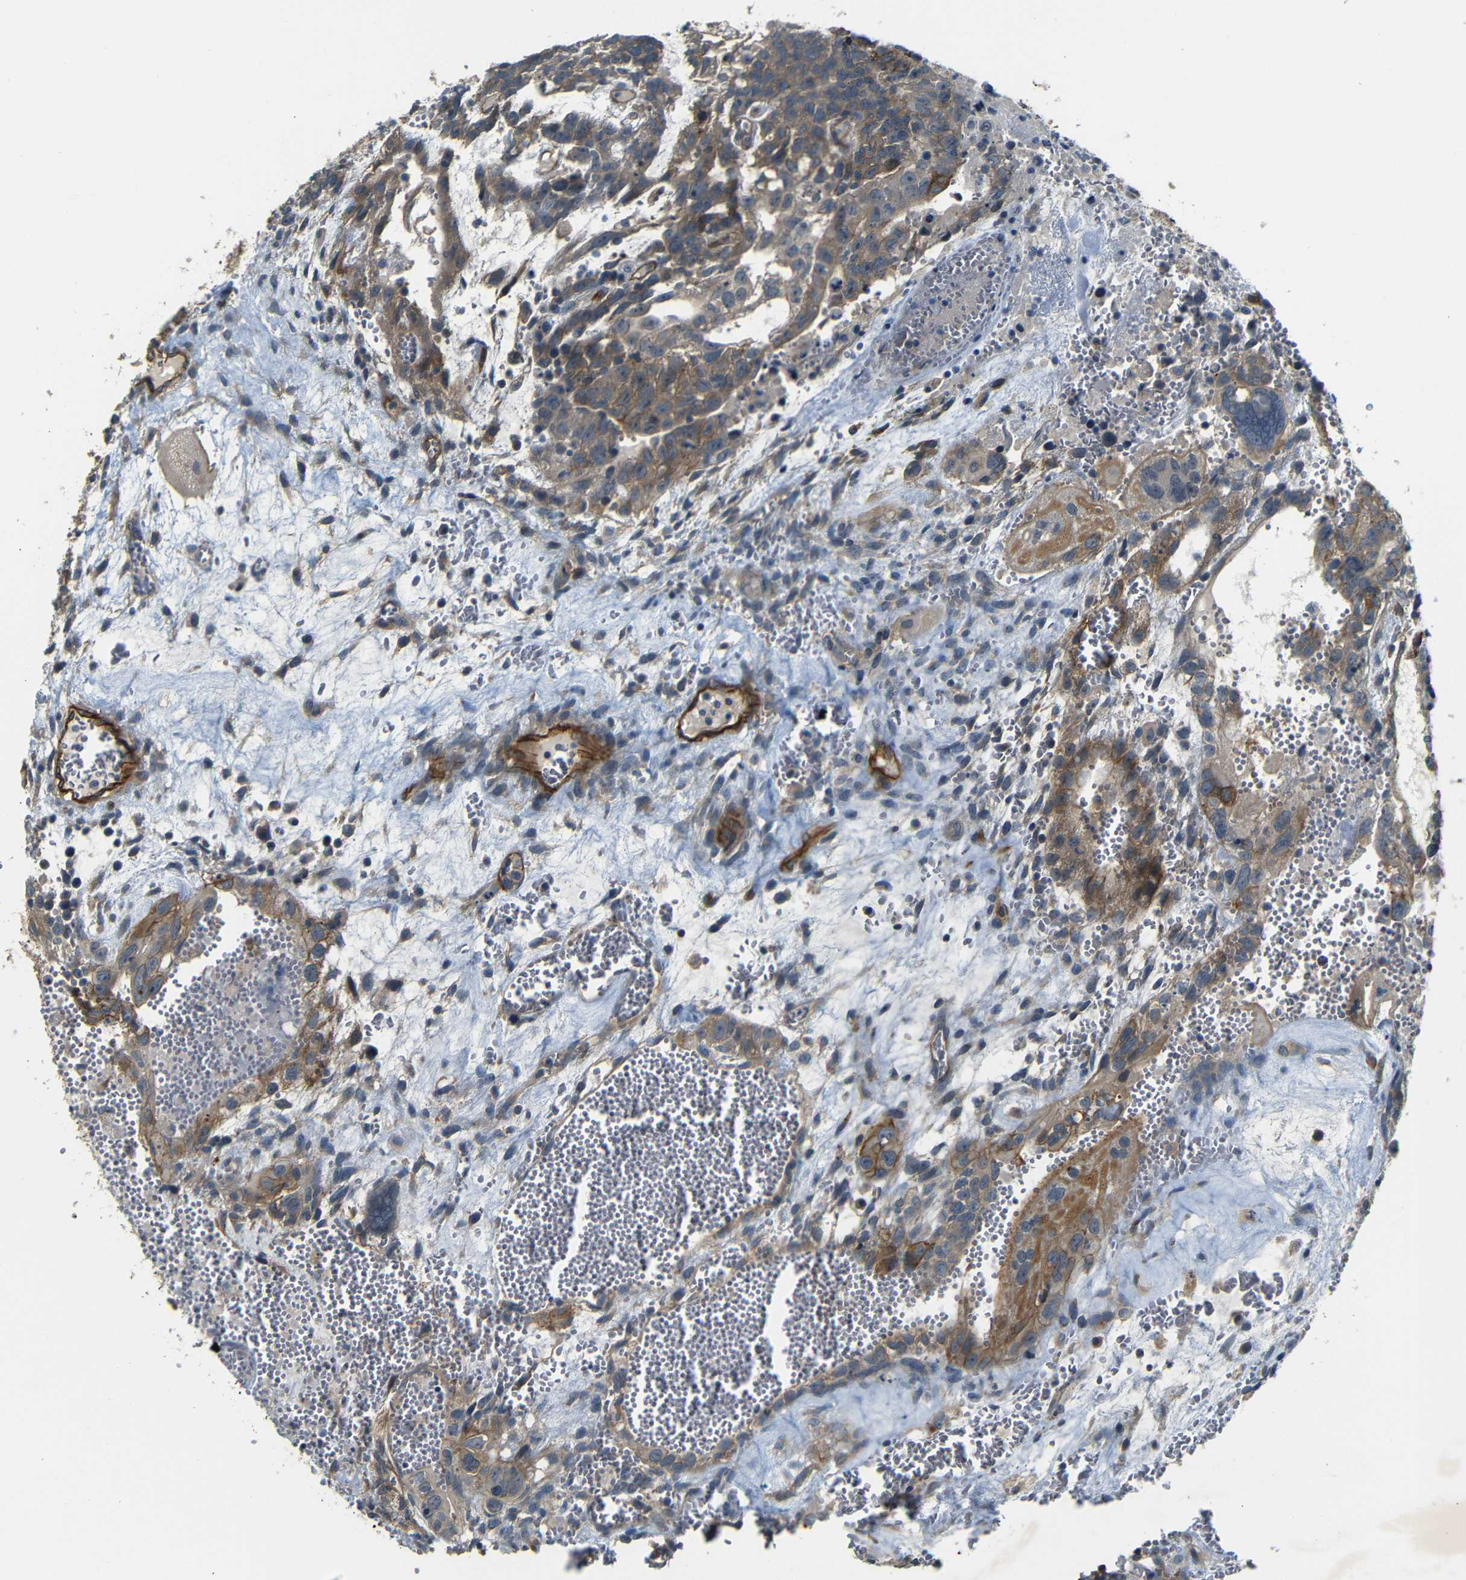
{"staining": {"intensity": "moderate", "quantity": ">75%", "location": "cytoplasmic/membranous"}, "tissue": "testis cancer", "cell_type": "Tumor cells", "image_type": "cancer", "snomed": [{"axis": "morphology", "description": "Seminoma, NOS"}, {"axis": "morphology", "description": "Carcinoma, Embryonal, NOS"}, {"axis": "topography", "description": "Testis"}], "caption": "Embryonal carcinoma (testis) stained with a brown dye displays moderate cytoplasmic/membranous positive staining in approximately >75% of tumor cells.", "gene": "RELL1", "patient": {"sex": "male", "age": 52}}